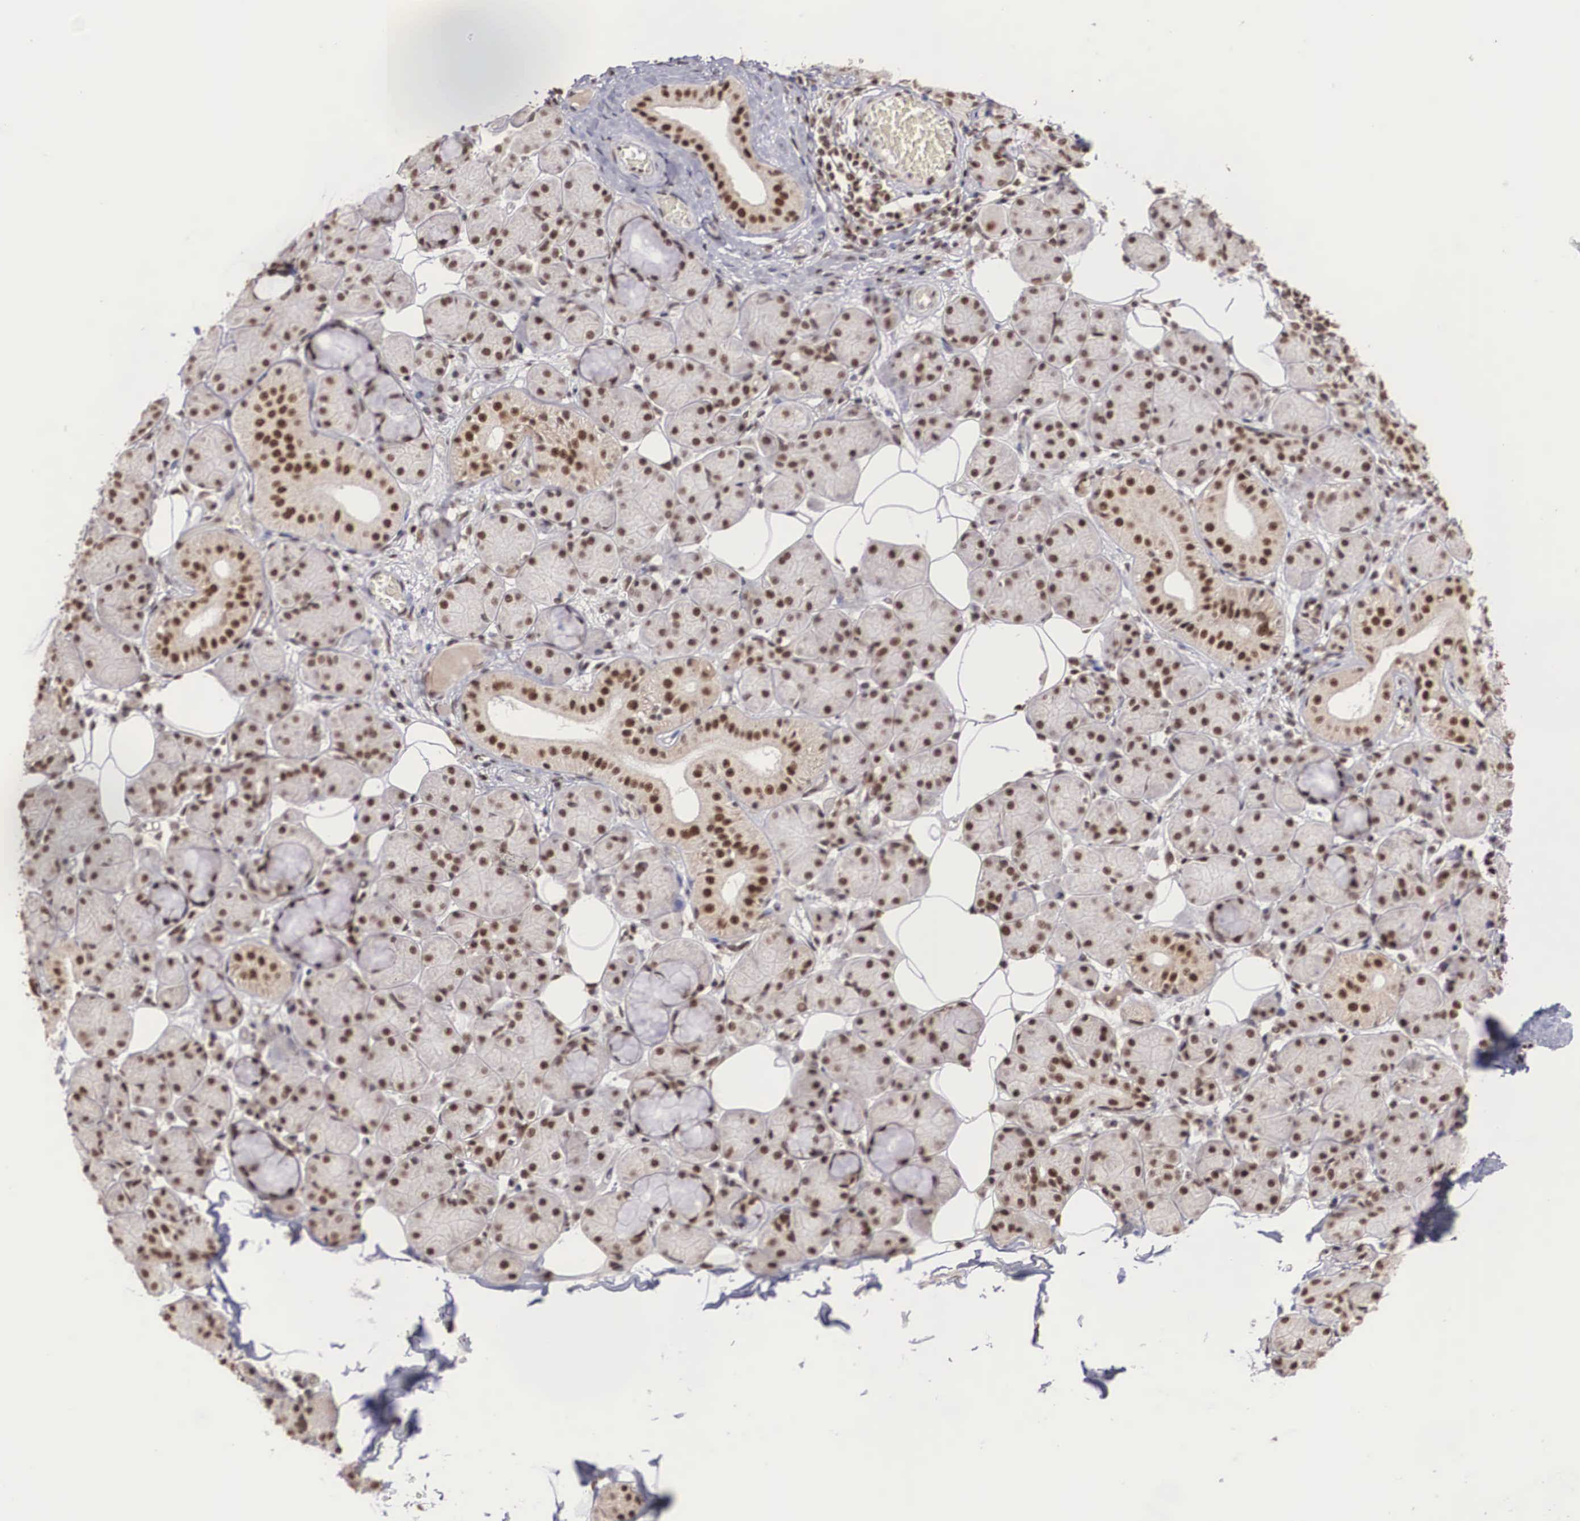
{"staining": {"intensity": "strong", "quantity": ">75%", "location": "nuclear"}, "tissue": "salivary gland", "cell_type": "Glandular cells", "image_type": "normal", "snomed": [{"axis": "morphology", "description": "Normal tissue, NOS"}, {"axis": "topography", "description": "Salivary gland"}], "caption": "A high amount of strong nuclear expression is appreciated in about >75% of glandular cells in normal salivary gland. The staining was performed using DAB, with brown indicating positive protein expression. Nuclei are stained blue with hematoxylin.", "gene": "HTATSF1", "patient": {"sex": "male", "age": 54}}